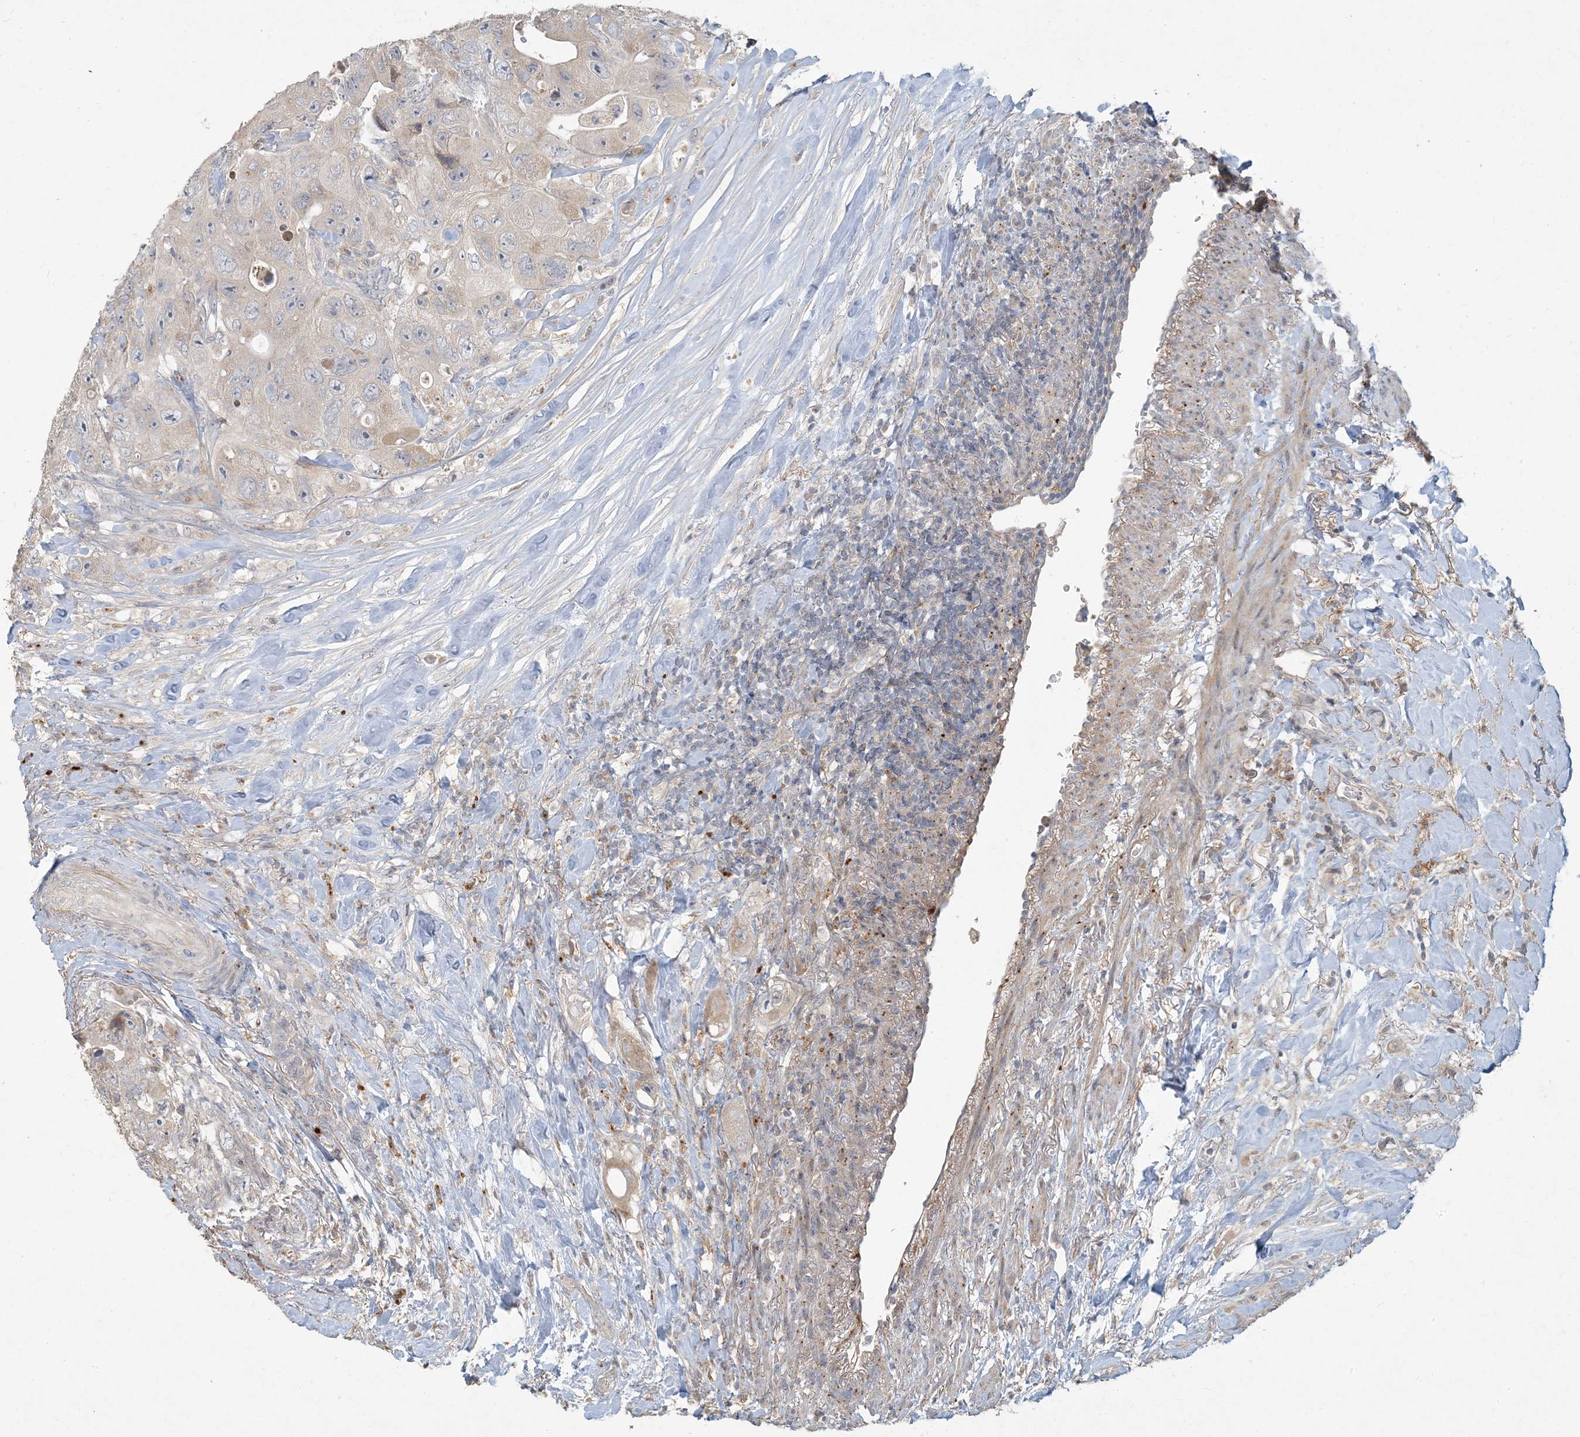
{"staining": {"intensity": "weak", "quantity": ">75%", "location": "cytoplasmic/membranous"}, "tissue": "colorectal cancer", "cell_type": "Tumor cells", "image_type": "cancer", "snomed": [{"axis": "morphology", "description": "Adenocarcinoma, NOS"}, {"axis": "topography", "description": "Colon"}], "caption": "Colorectal adenocarcinoma stained with IHC demonstrates weak cytoplasmic/membranous staining in about >75% of tumor cells.", "gene": "LTN1", "patient": {"sex": "female", "age": 46}}